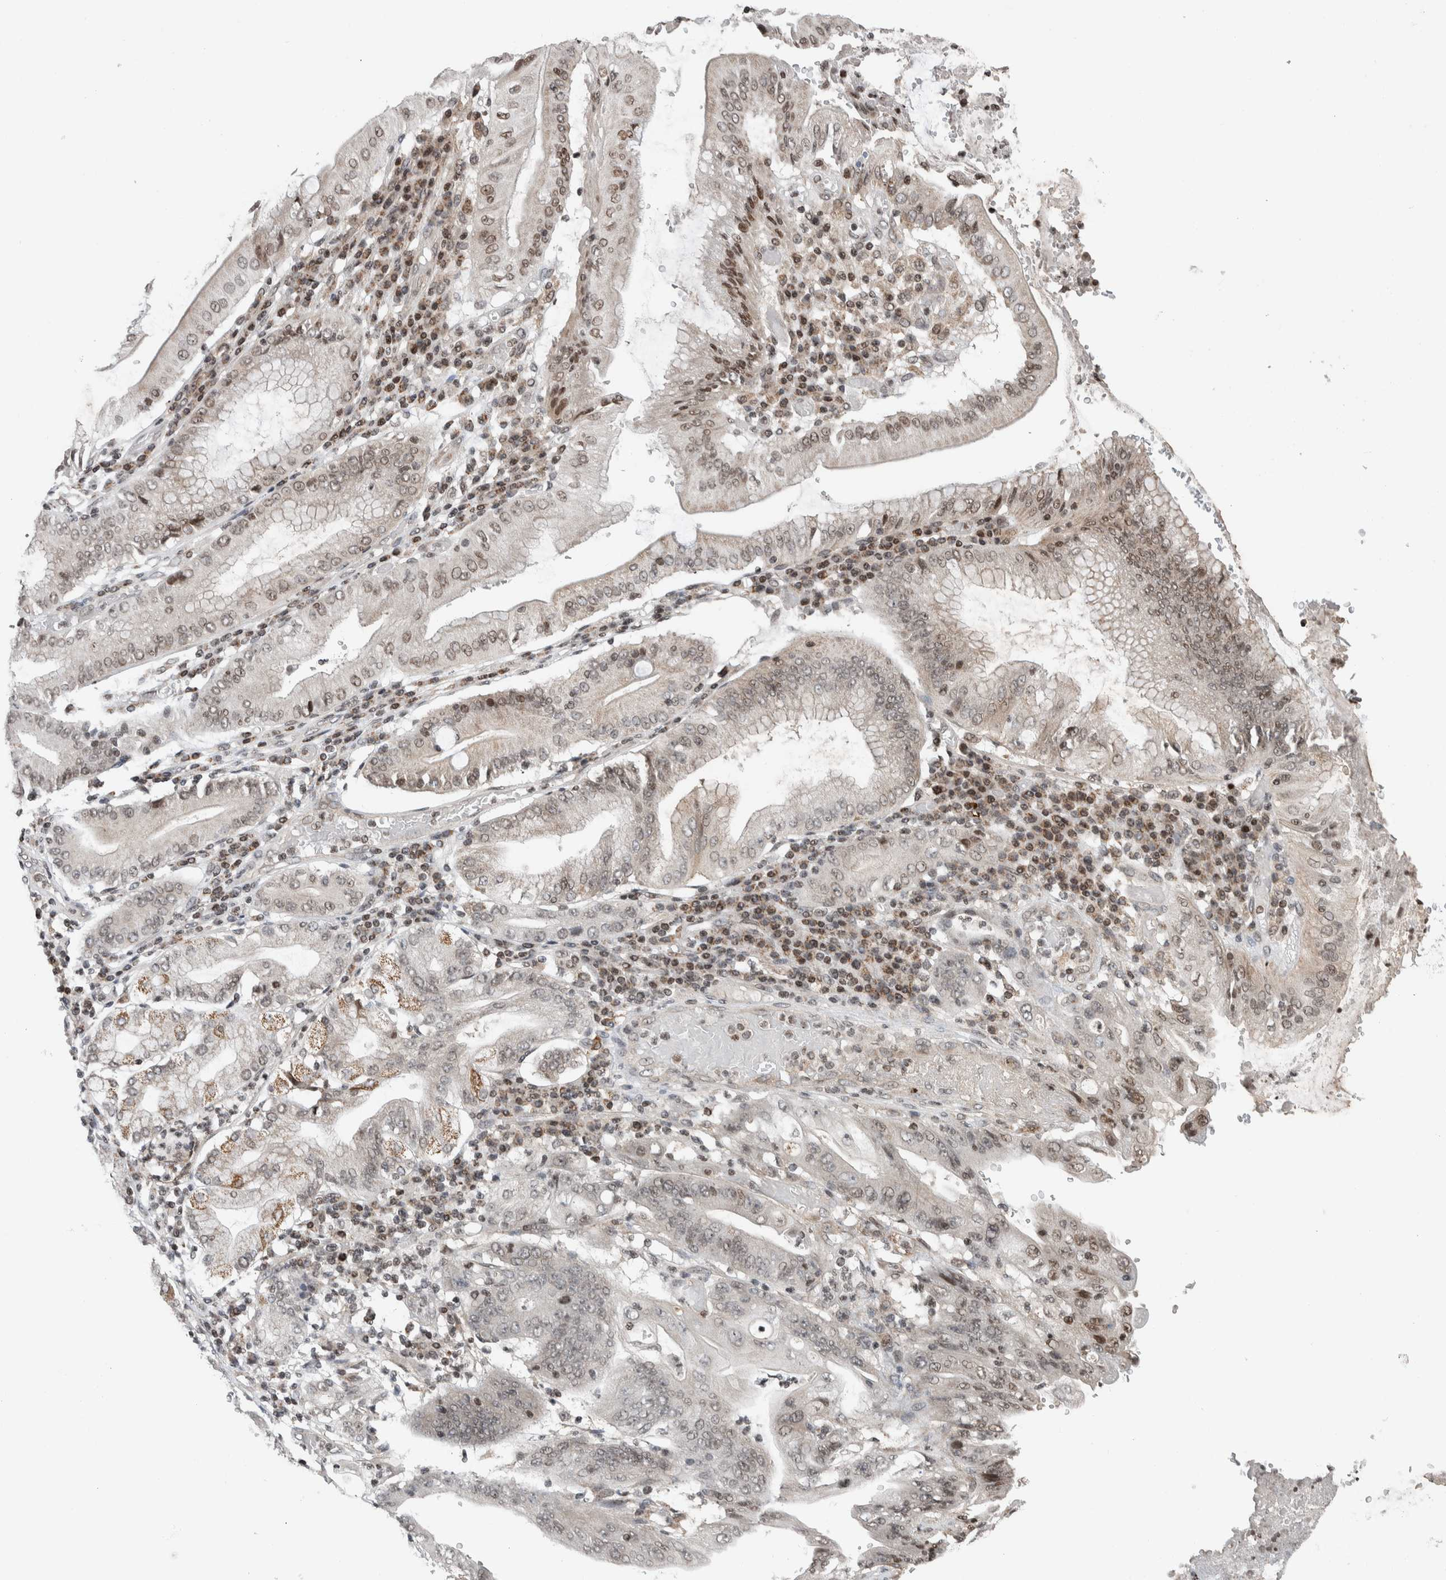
{"staining": {"intensity": "moderate", "quantity": "<25%", "location": "nuclear"}, "tissue": "stomach cancer", "cell_type": "Tumor cells", "image_type": "cancer", "snomed": [{"axis": "morphology", "description": "Adenocarcinoma, NOS"}, {"axis": "topography", "description": "Stomach"}], "caption": "IHC histopathology image of stomach adenocarcinoma stained for a protein (brown), which reveals low levels of moderate nuclear staining in approximately <25% of tumor cells.", "gene": "NPLOC4", "patient": {"sex": "female", "age": 73}}